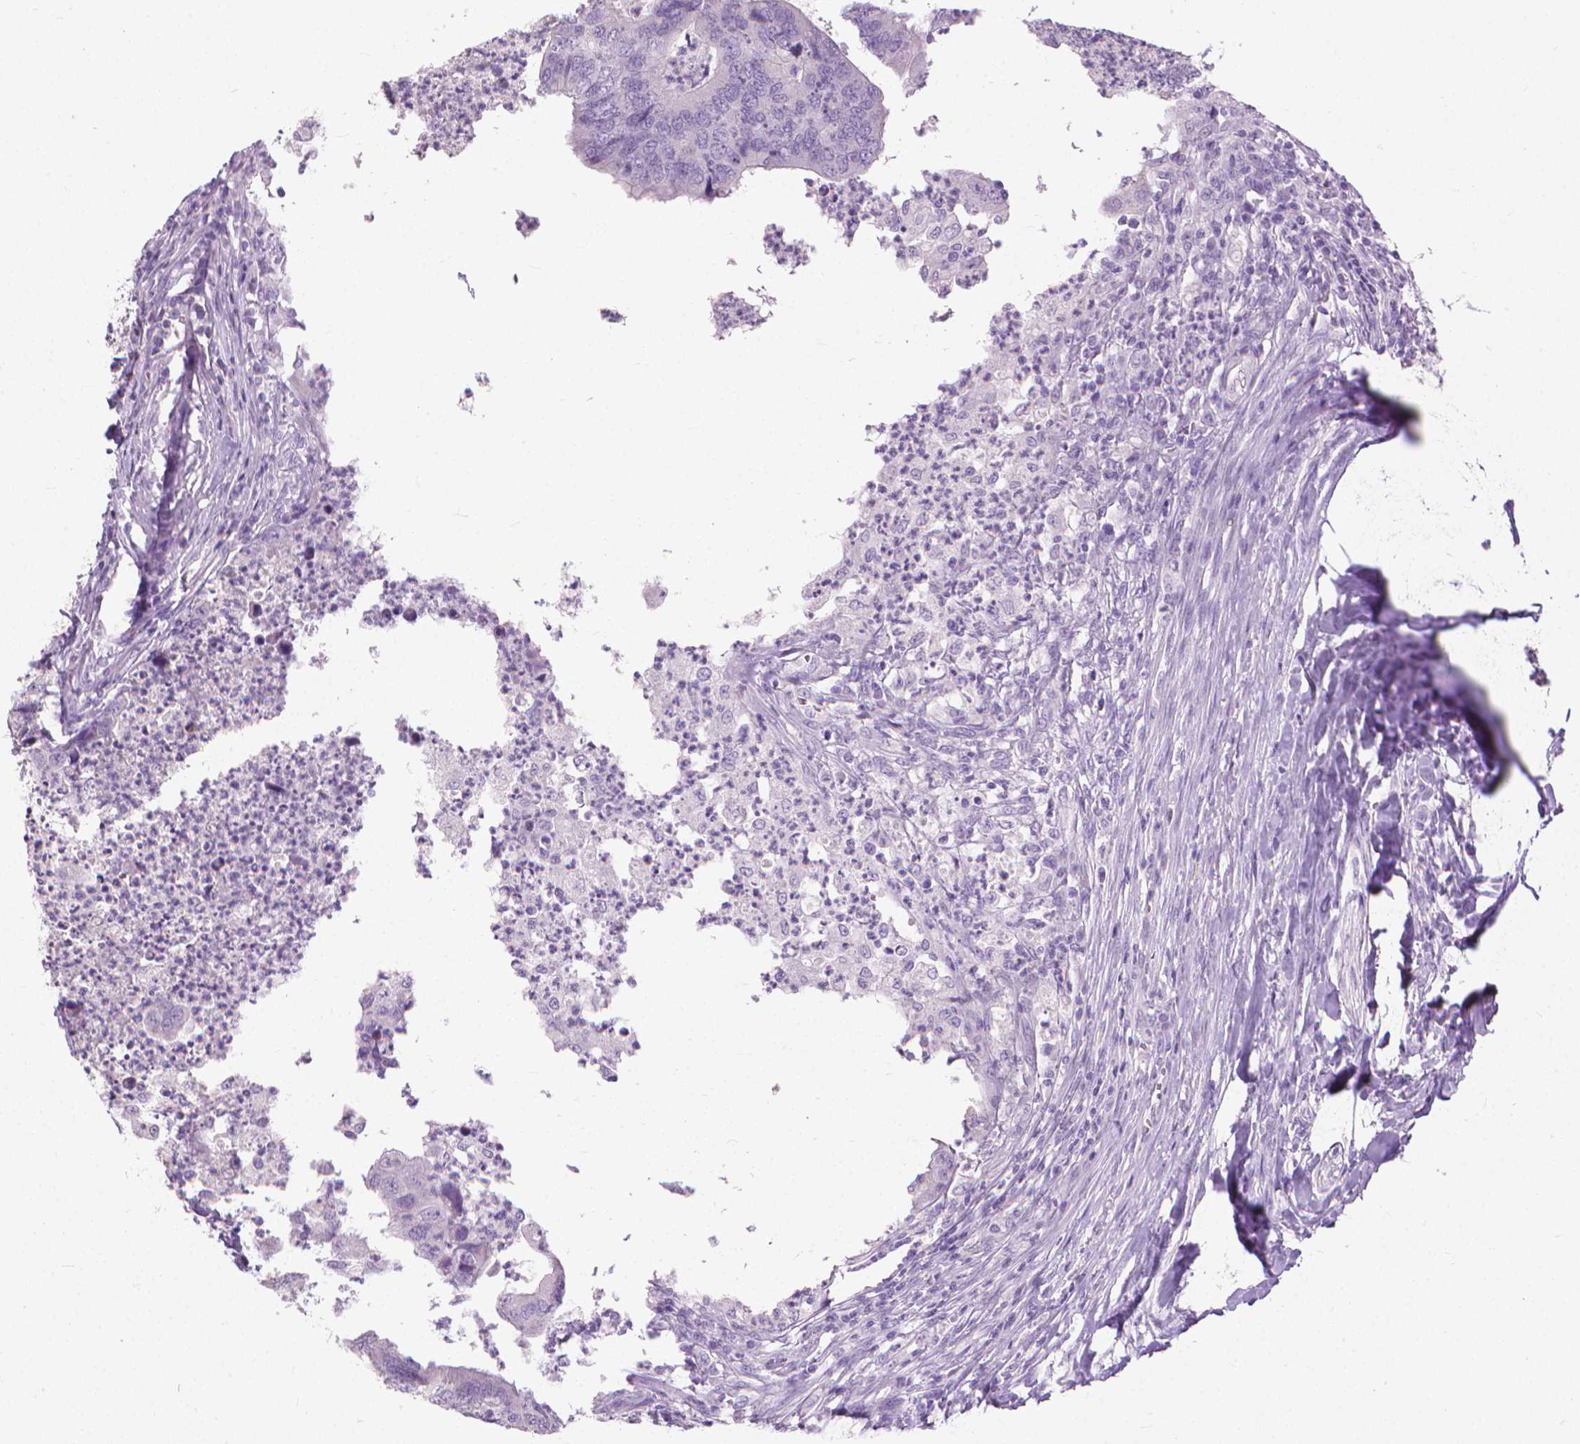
{"staining": {"intensity": "negative", "quantity": "none", "location": "none"}, "tissue": "colorectal cancer", "cell_type": "Tumor cells", "image_type": "cancer", "snomed": [{"axis": "morphology", "description": "Adenocarcinoma, NOS"}, {"axis": "topography", "description": "Colon"}], "caption": "Tumor cells show no significant positivity in colorectal adenocarcinoma.", "gene": "KRT5", "patient": {"sex": "female", "age": 67}}